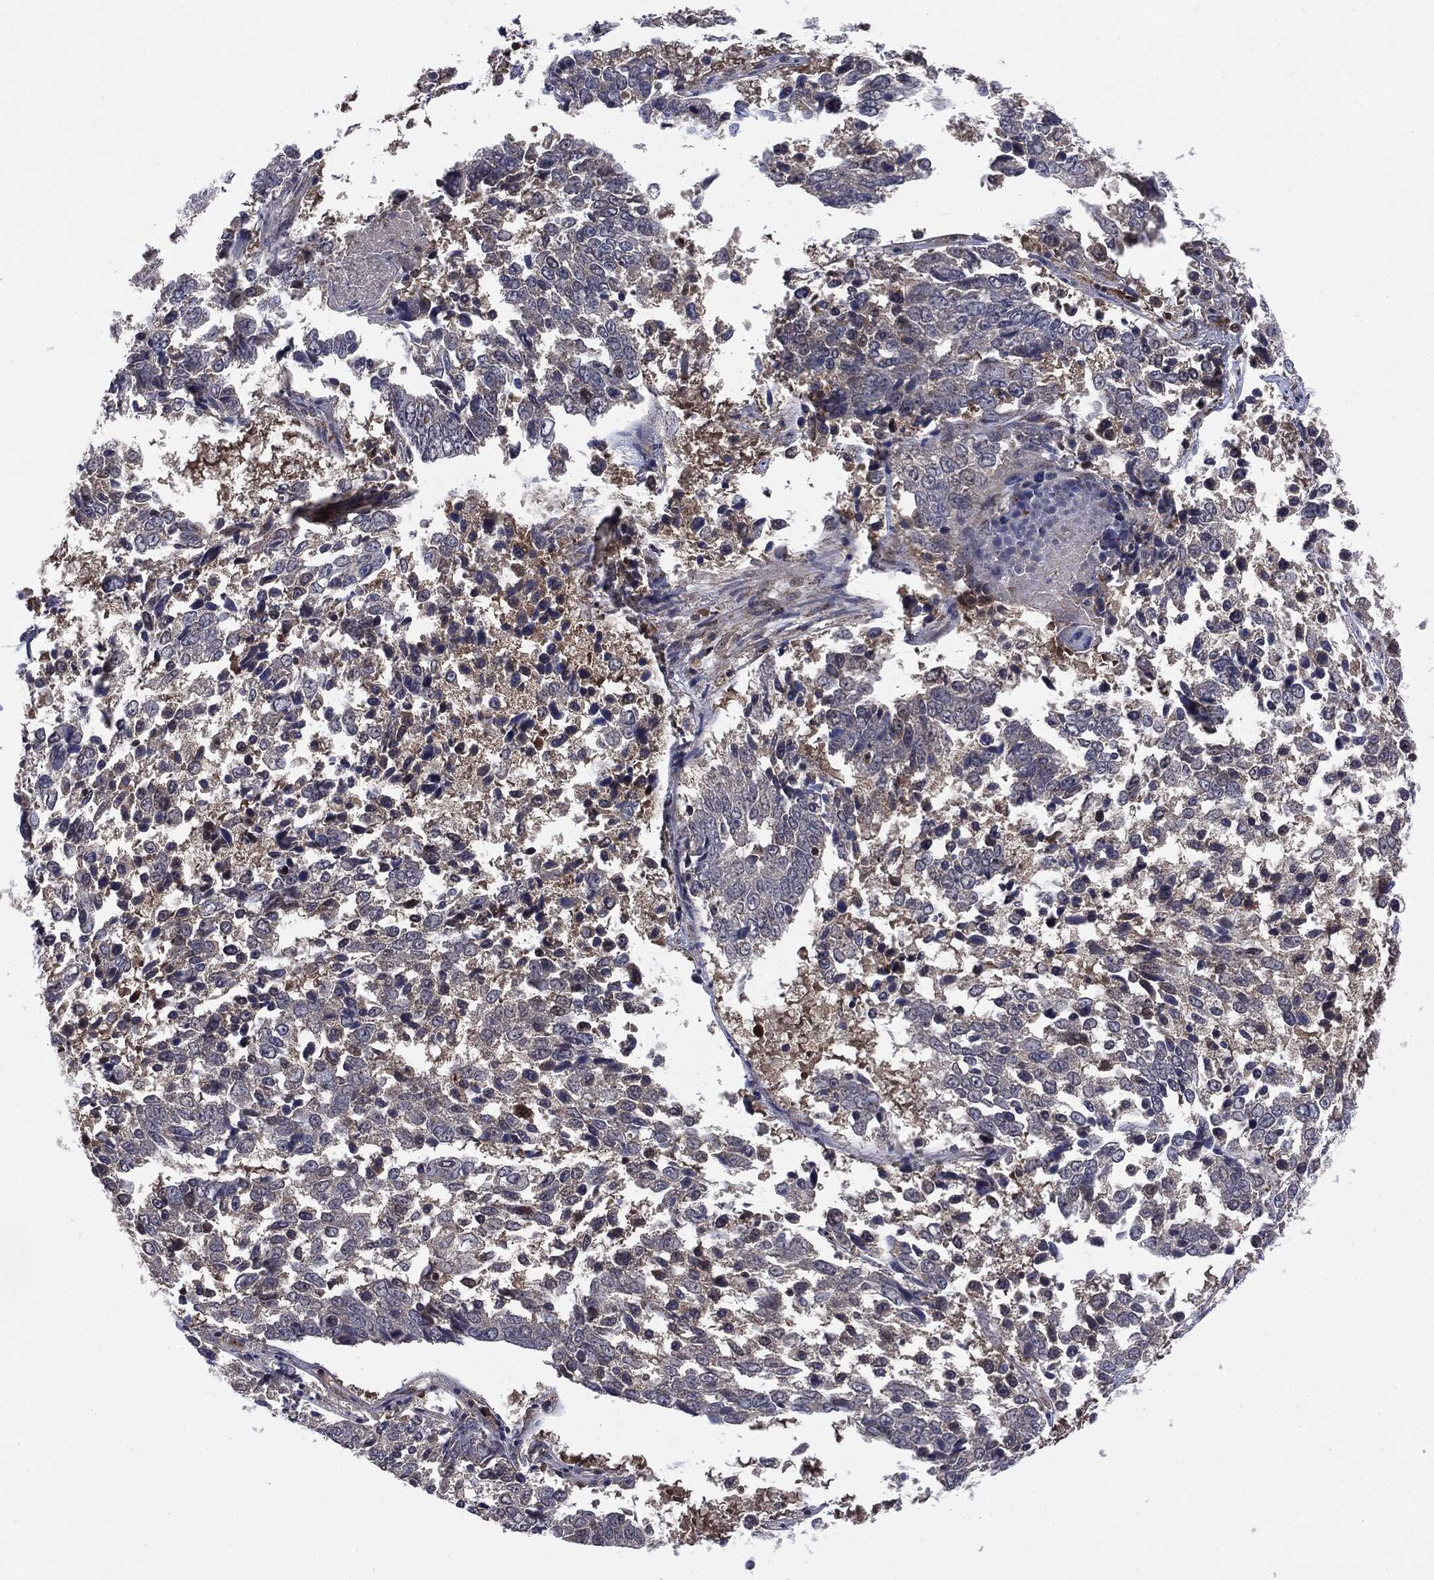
{"staining": {"intensity": "negative", "quantity": "none", "location": "none"}, "tissue": "lung cancer", "cell_type": "Tumor cells", "image_type": "cancer", "snomed": [{"axis": "morphology", "description": "Squamous cell carcinoma, NOS"}, {"axis": "topography", "description": "Lung"}], "caption": "Human lung squamous cell carcinoma stained for a protein using IHC reveals no positivity in tumor cells.", "gene": "PTPA", "patient": {"sex": "male", "age": 82}}